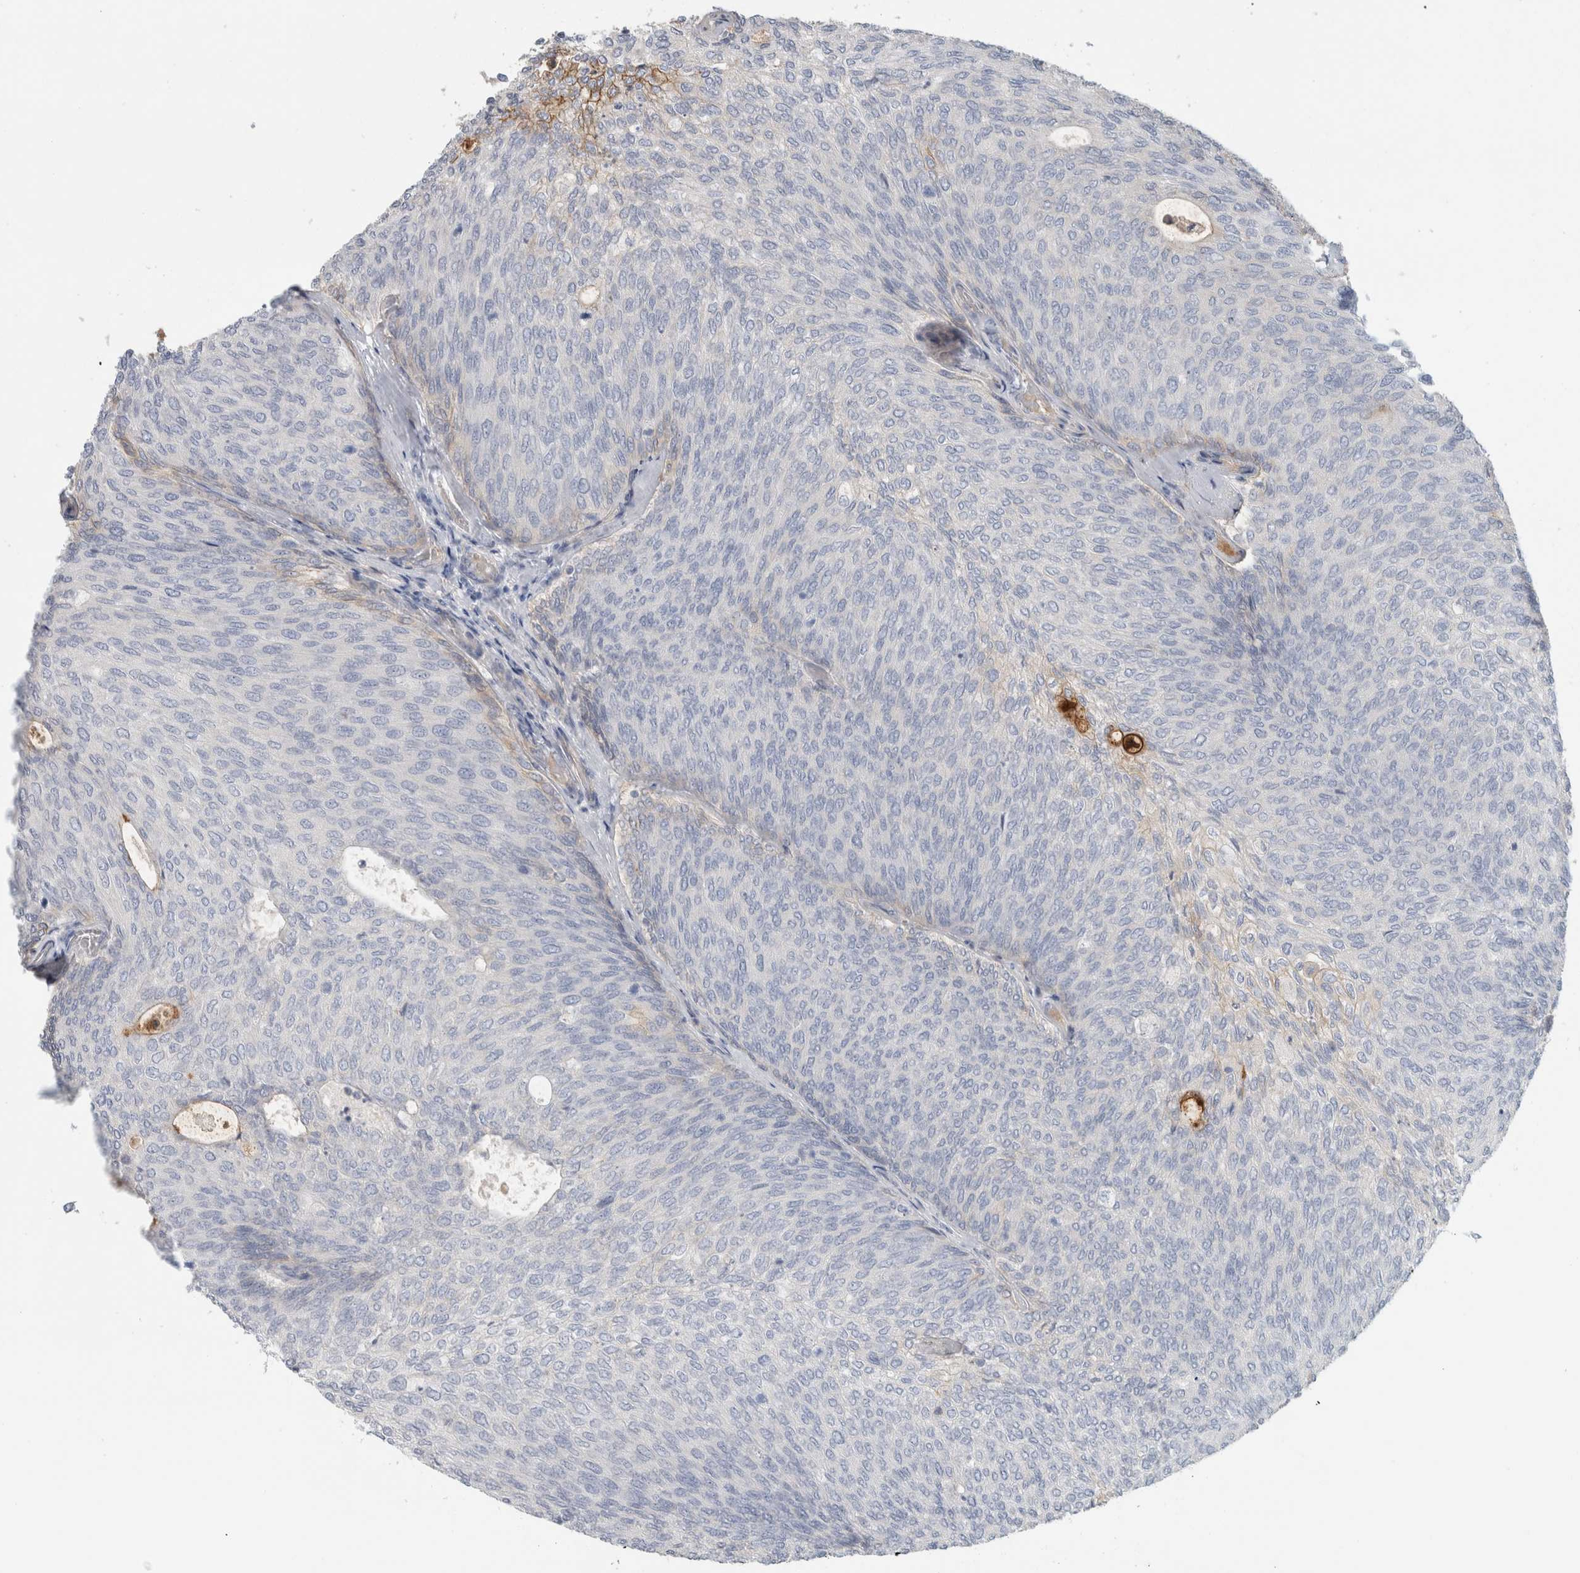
{"staining": {"intensity": "moderate", "quantity": "<25%", "location": "cytoplasmic/membranous"}, "tissue": "urothelial cancer", "cell_type": "Tumor cells", "image_type": "cancer", "snomed": [{"axis": "morphology", "description": "Urothelial carcinoma, Low grade"}, {"axis": "topography", "description": "Urinary bladder"}], "caption": "Immunohistochemistry (IHC) image of human urothelial carcinoma (low-grade) stained for a protein (brown), which demonstrates low levels of moderate cytoplasmic/membranous positivity in approximately <25% of tumor cells.", "gene": "CD55", "patient": {"sex": "female", "age": 79}}